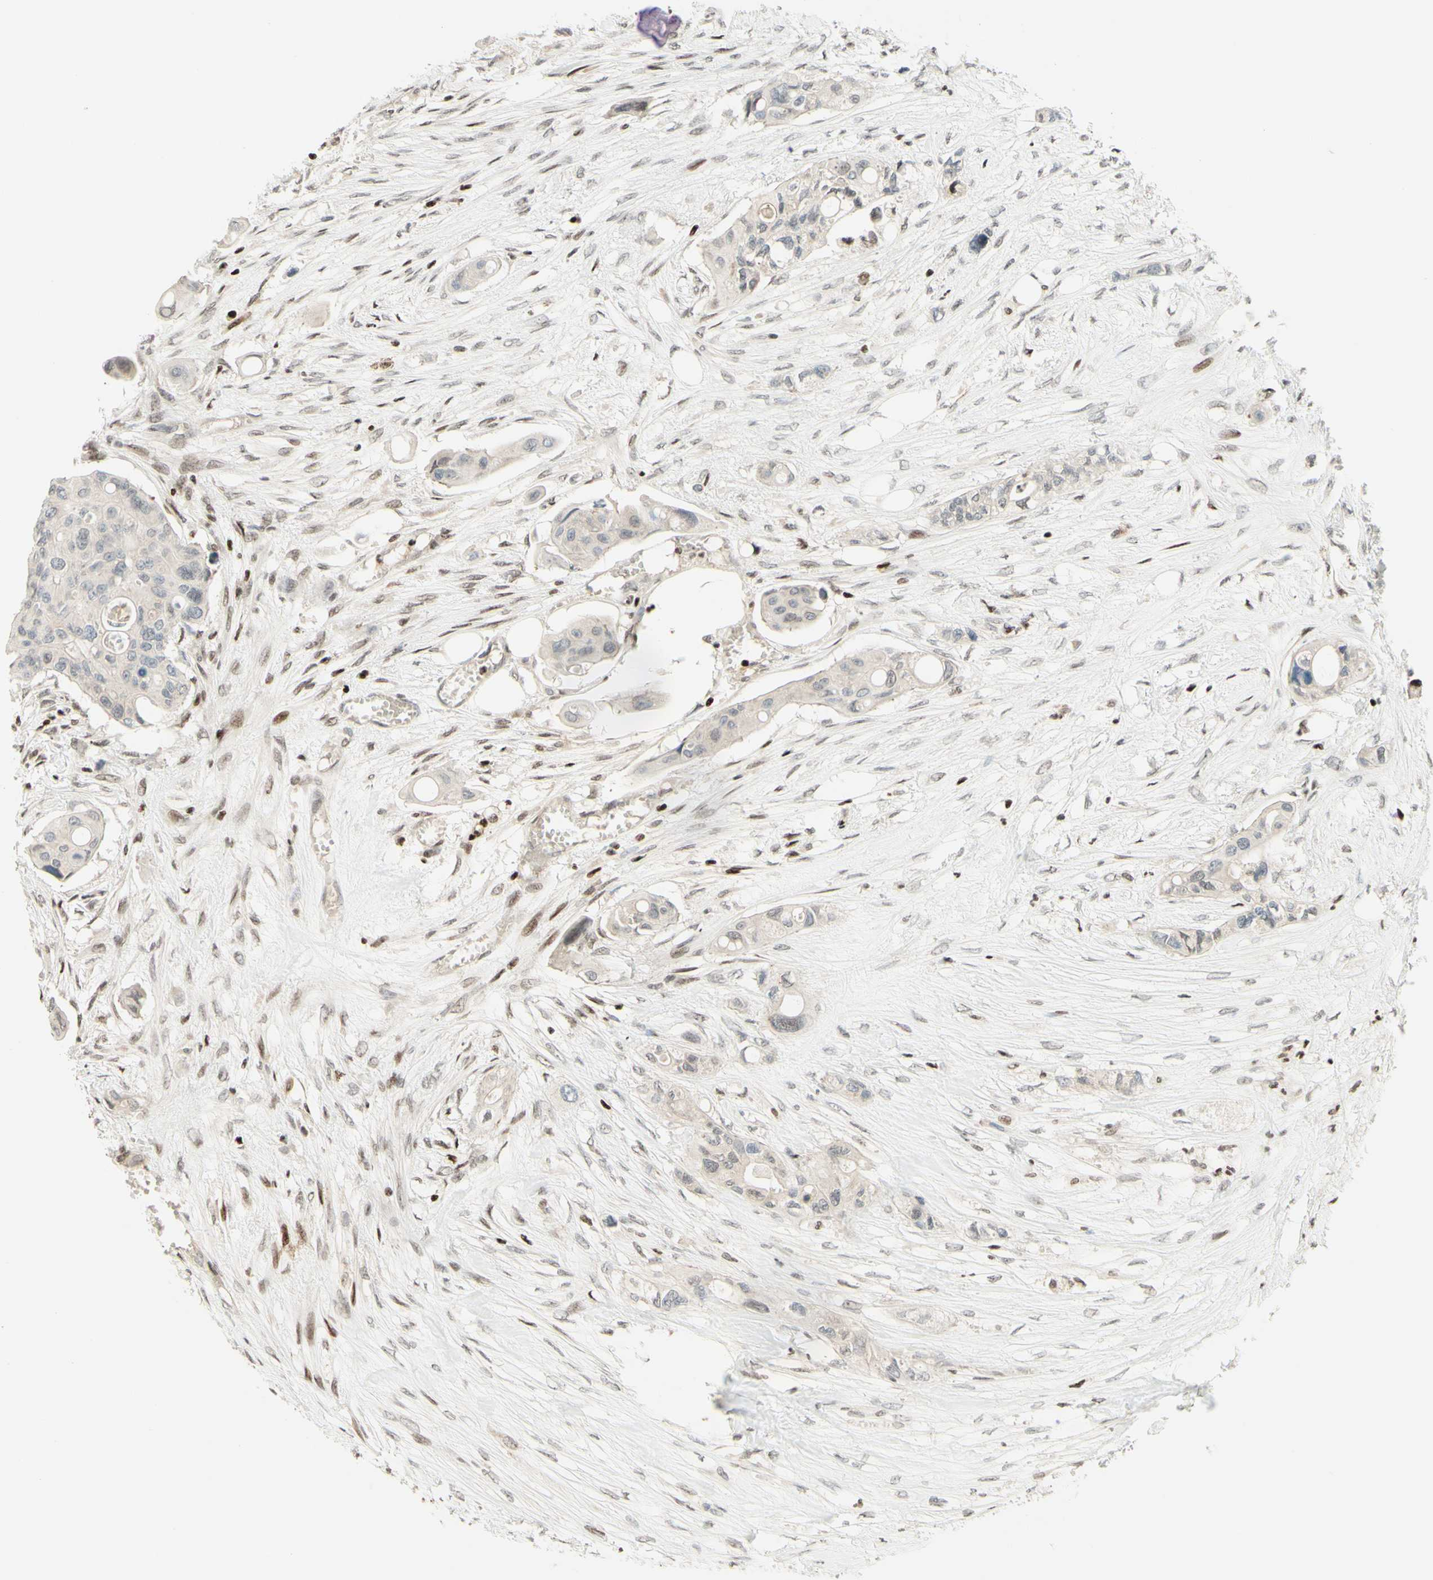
{"staining": {"intensity": "negative", "quantity": "none", "location": "none"}, "tissue": "colorectal cancer", "cell_type": "Tumor cells", "image_type": "cancer", "snomed": [{"axis": "morphology", "description": "Adenocarcinoma, NOS"}, {"axis": "topography", "description": "Colon"}], "caption": "Tumor cells show no significant protein positivity in colorectal cancer (adenocarcinoma). Nuclei are stained in blue.", "gene": "CDKL5", "patient": {"sex": "female", "age": 57}}